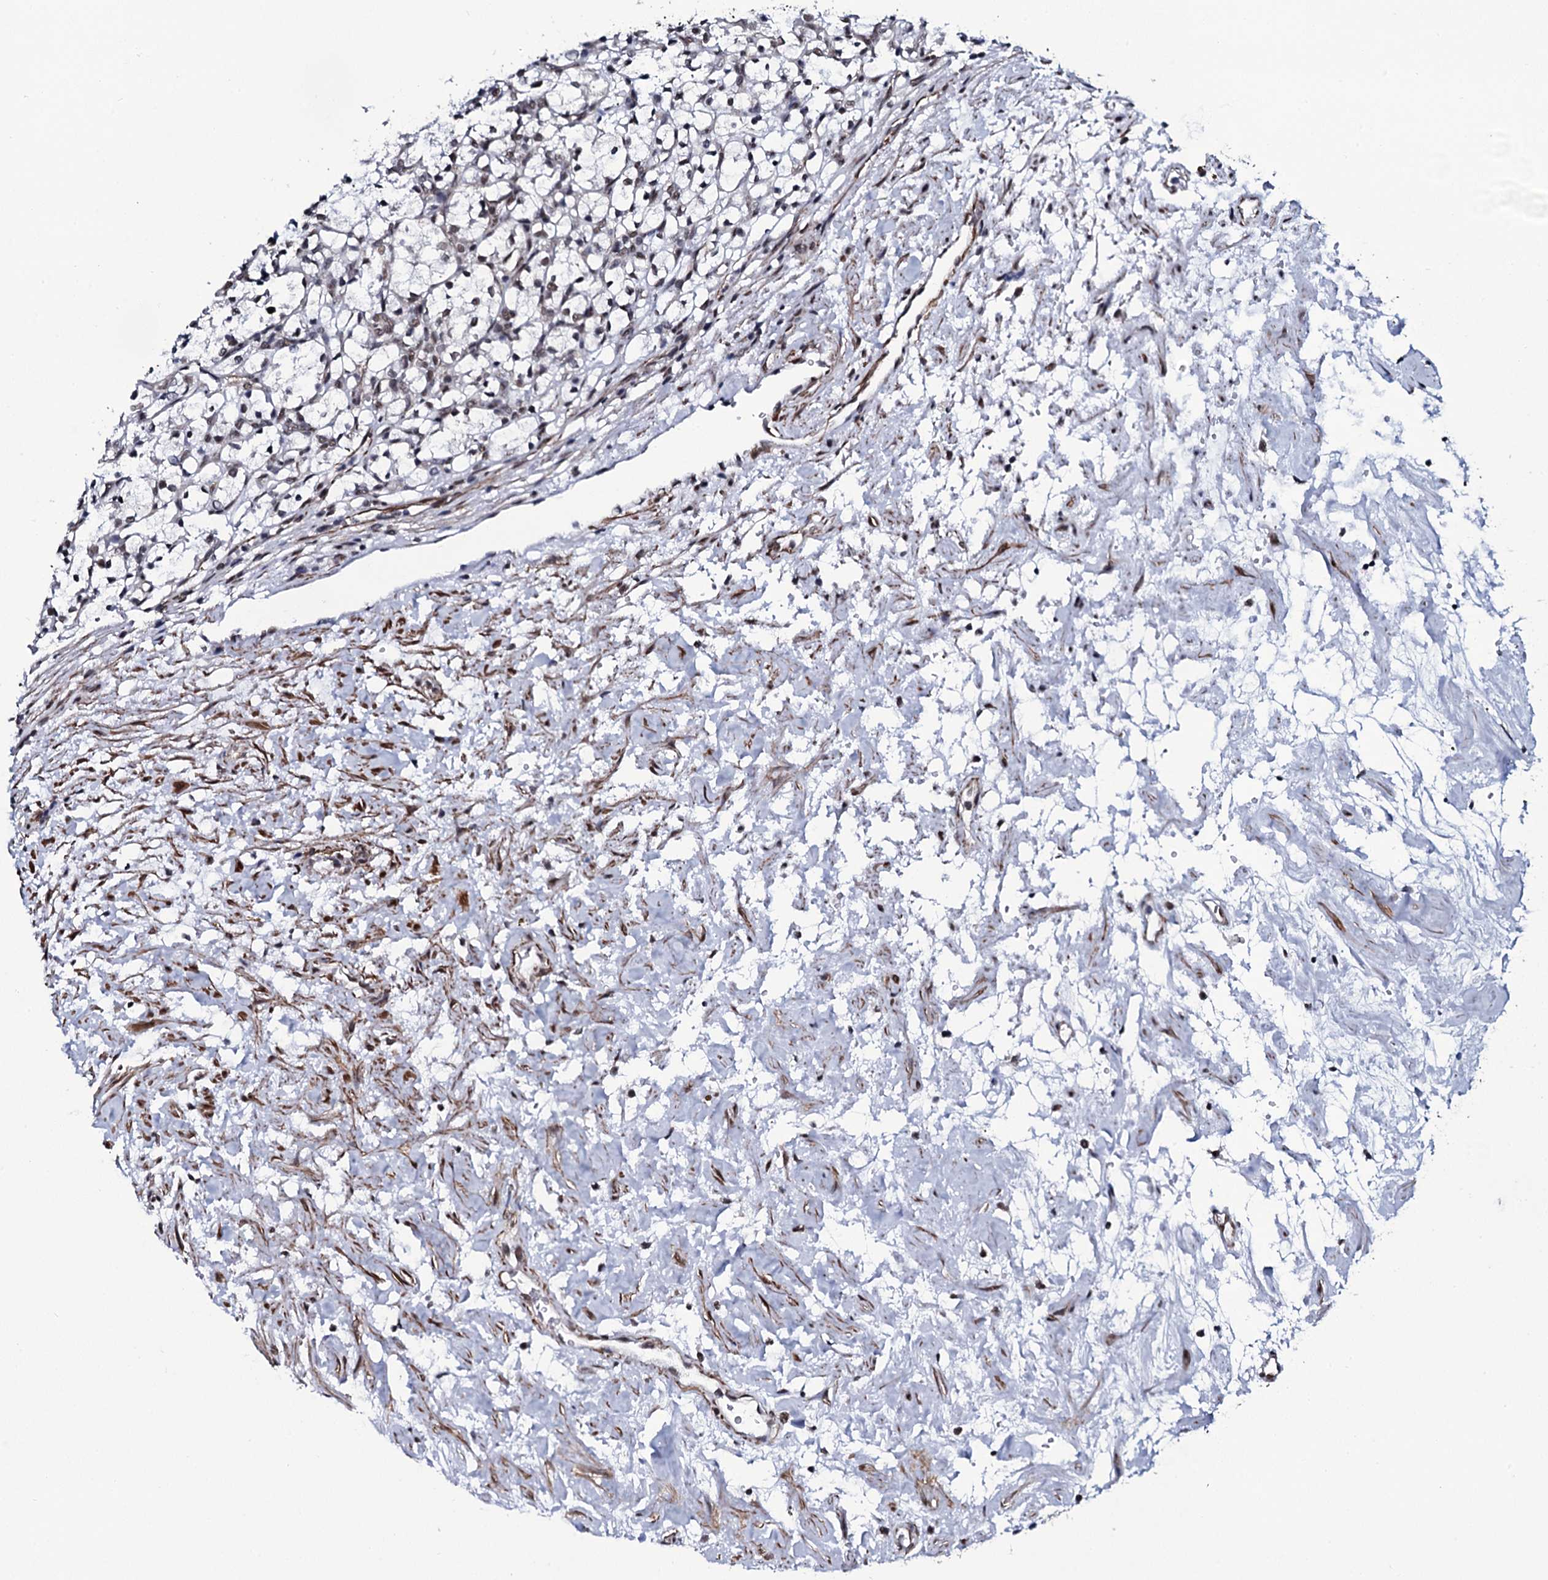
{"staining": {"intensity": "weak", "quantity": "<25%", "location": "nuclear"}, "tissue": "renal cancer", "cell_type": "Tumor cells", "image_type": "cancer", "snomed": [{"axis": "morphology", "description": "Adenocarcinoma, NOS"}, {"axis": "topography", "description": "Kidney"}], "caption": "Immunohistochemical staining of adenocarcinoma (renal) displays no significant positivity in tumor cells. (DAB immunohistochemistry (IHC) visualized using brightfield microscopy, high magnification).", "gene": "CWC15", "patient": {"sex": "female", "age": 69}}